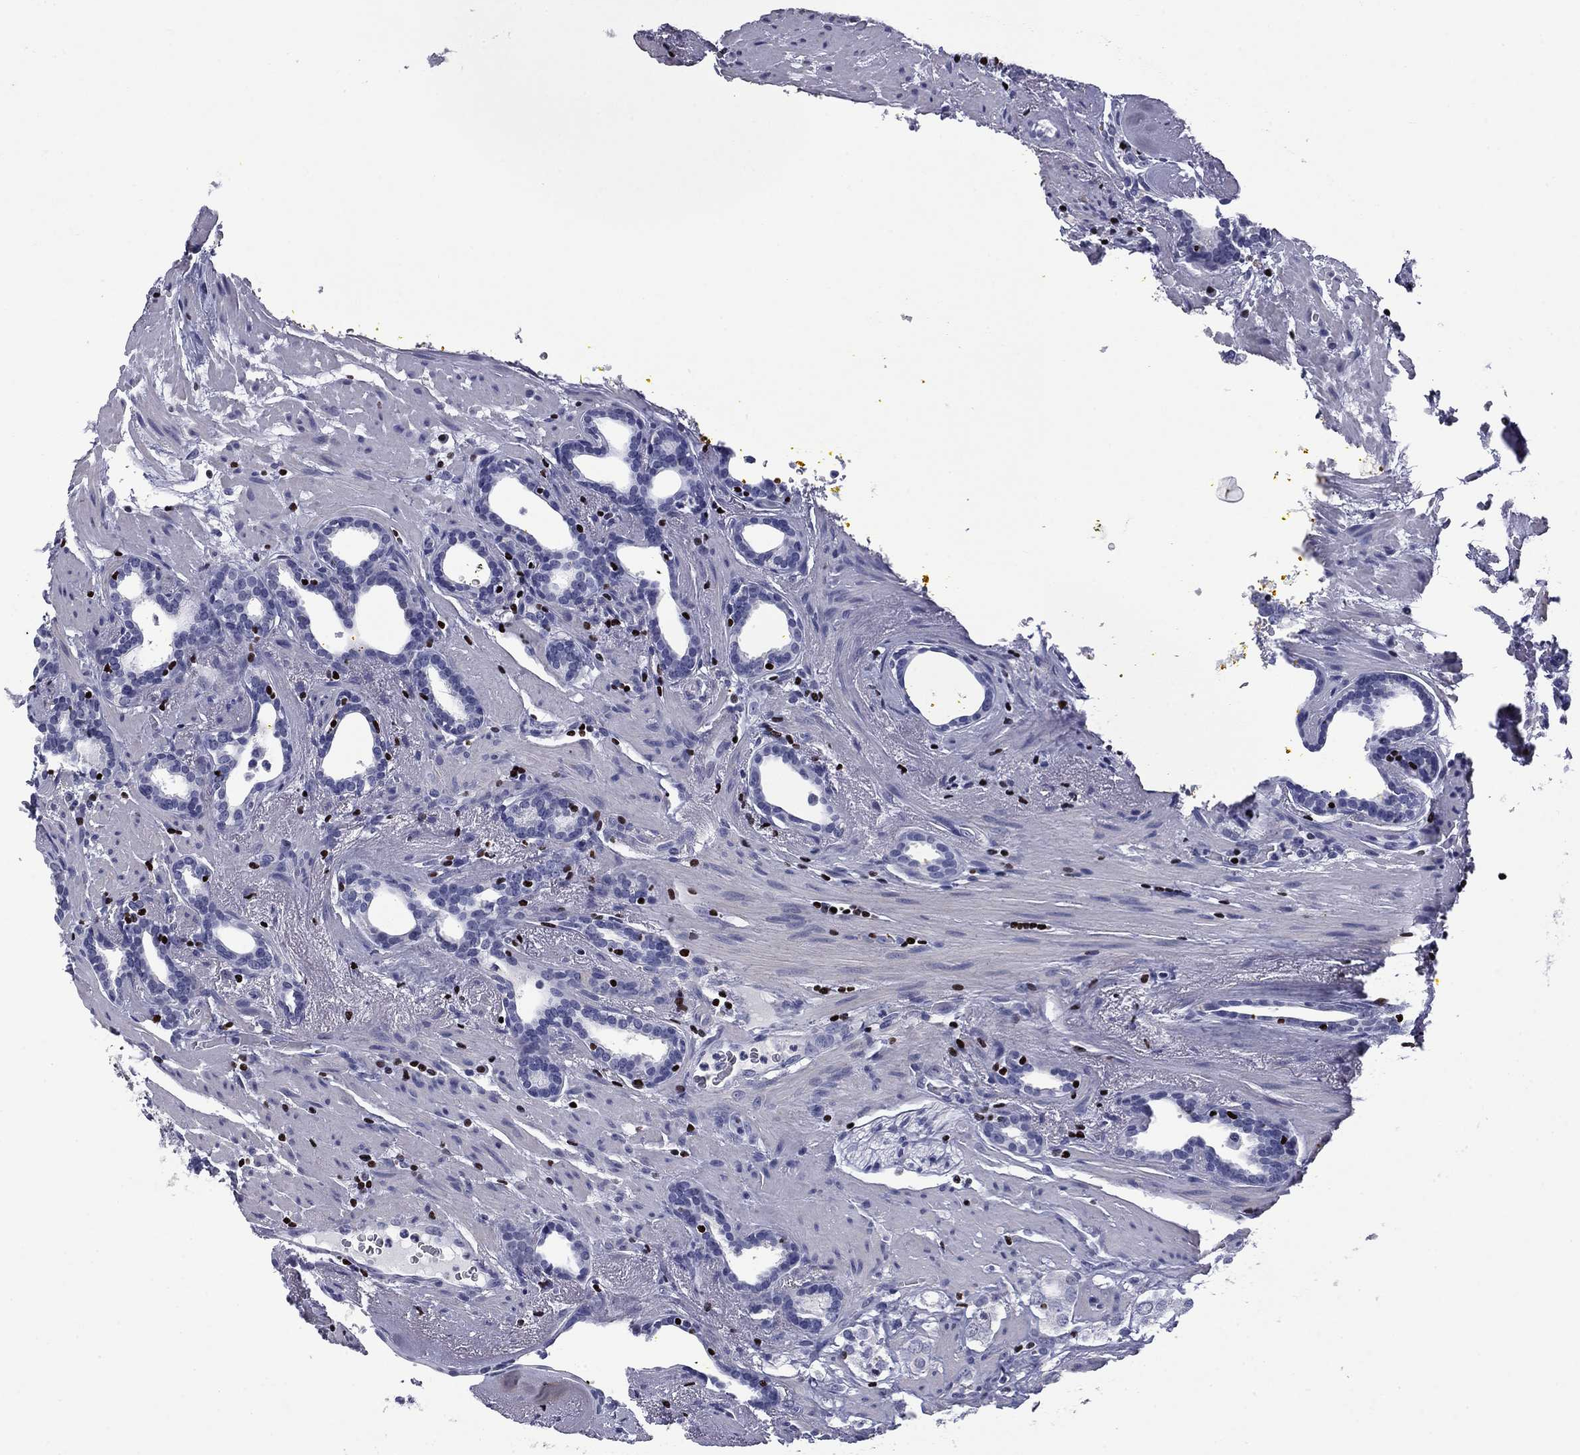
{"staining": {"intensity": "negative", "quantity": "none", "location": "none"}, "tissue": "prostate cancer", "cell_type": "Tumor cells", "image_type": "cancer", "snomed": [{"axis": "morphology", "description": "Adenocarcinoma, NOS"}, {"axis": "topography", "description": "Prostate"}], "caption": "Tumor cells are negative for protein expression in human prostate adenocarcinoma. Nuclei are stained in blue.", "gene": "IKZF3", "patient": {"sex": "male", "age": 66}}